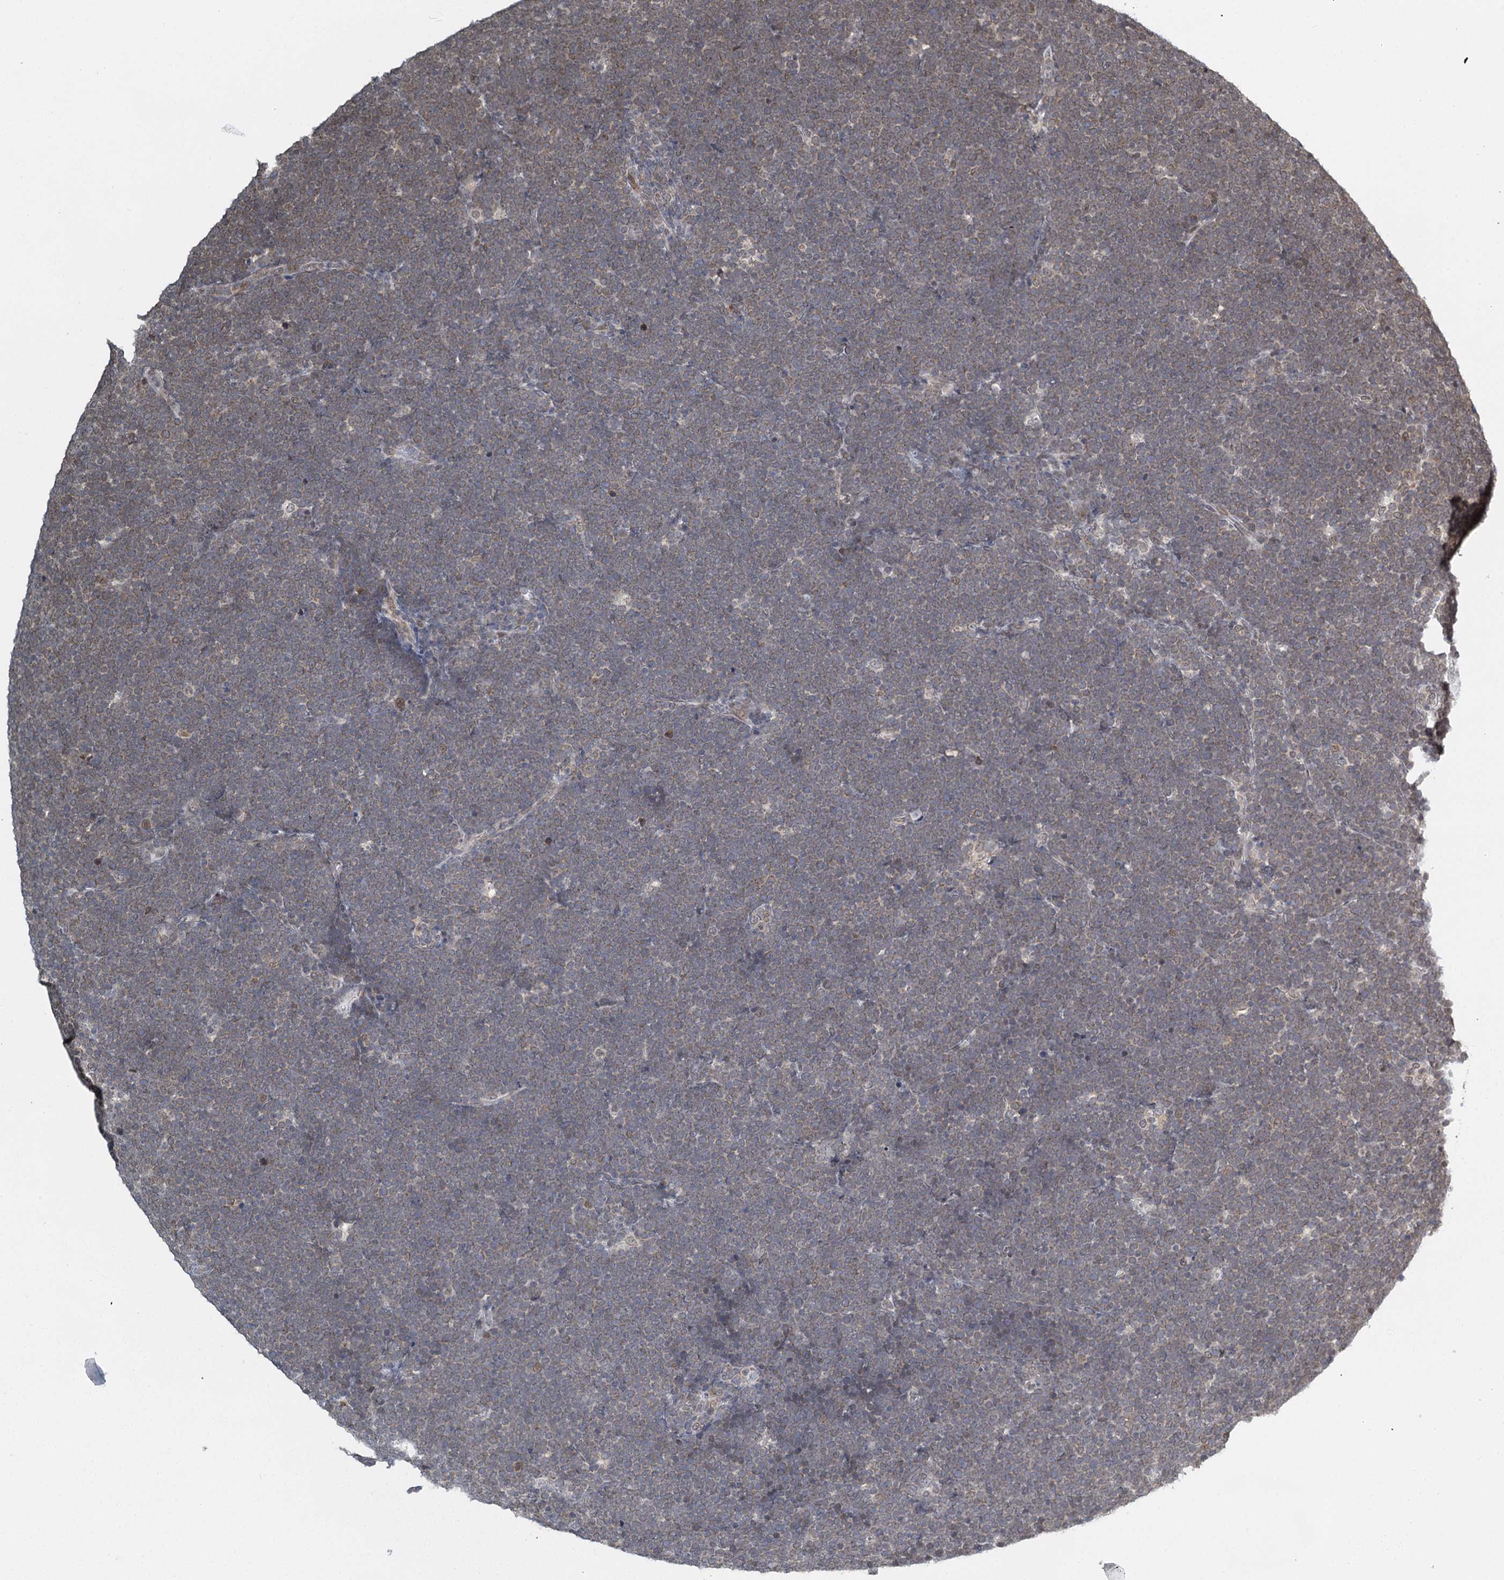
{"staining": {"intensity": "negative", "quantity": "none", "location": "none"}, "tissue": "lymphoma", "cell_type": "Tumor cells", "image_type": "cancer", "snomed": [{"axis": "morphology", "description": "Malignant lymphoma, non-Hodgkin's type, High grade"}, {"axis": "topography", "description": "Lymph node"}], "caption": "Immunohistochemistry (IHC) of human high-grade malignant lymphoma, non-Hodgkin's type exhibits no expression in tumor cells.", "gene": "TREX1", "patient": {"sex": "male", "age": 13}}